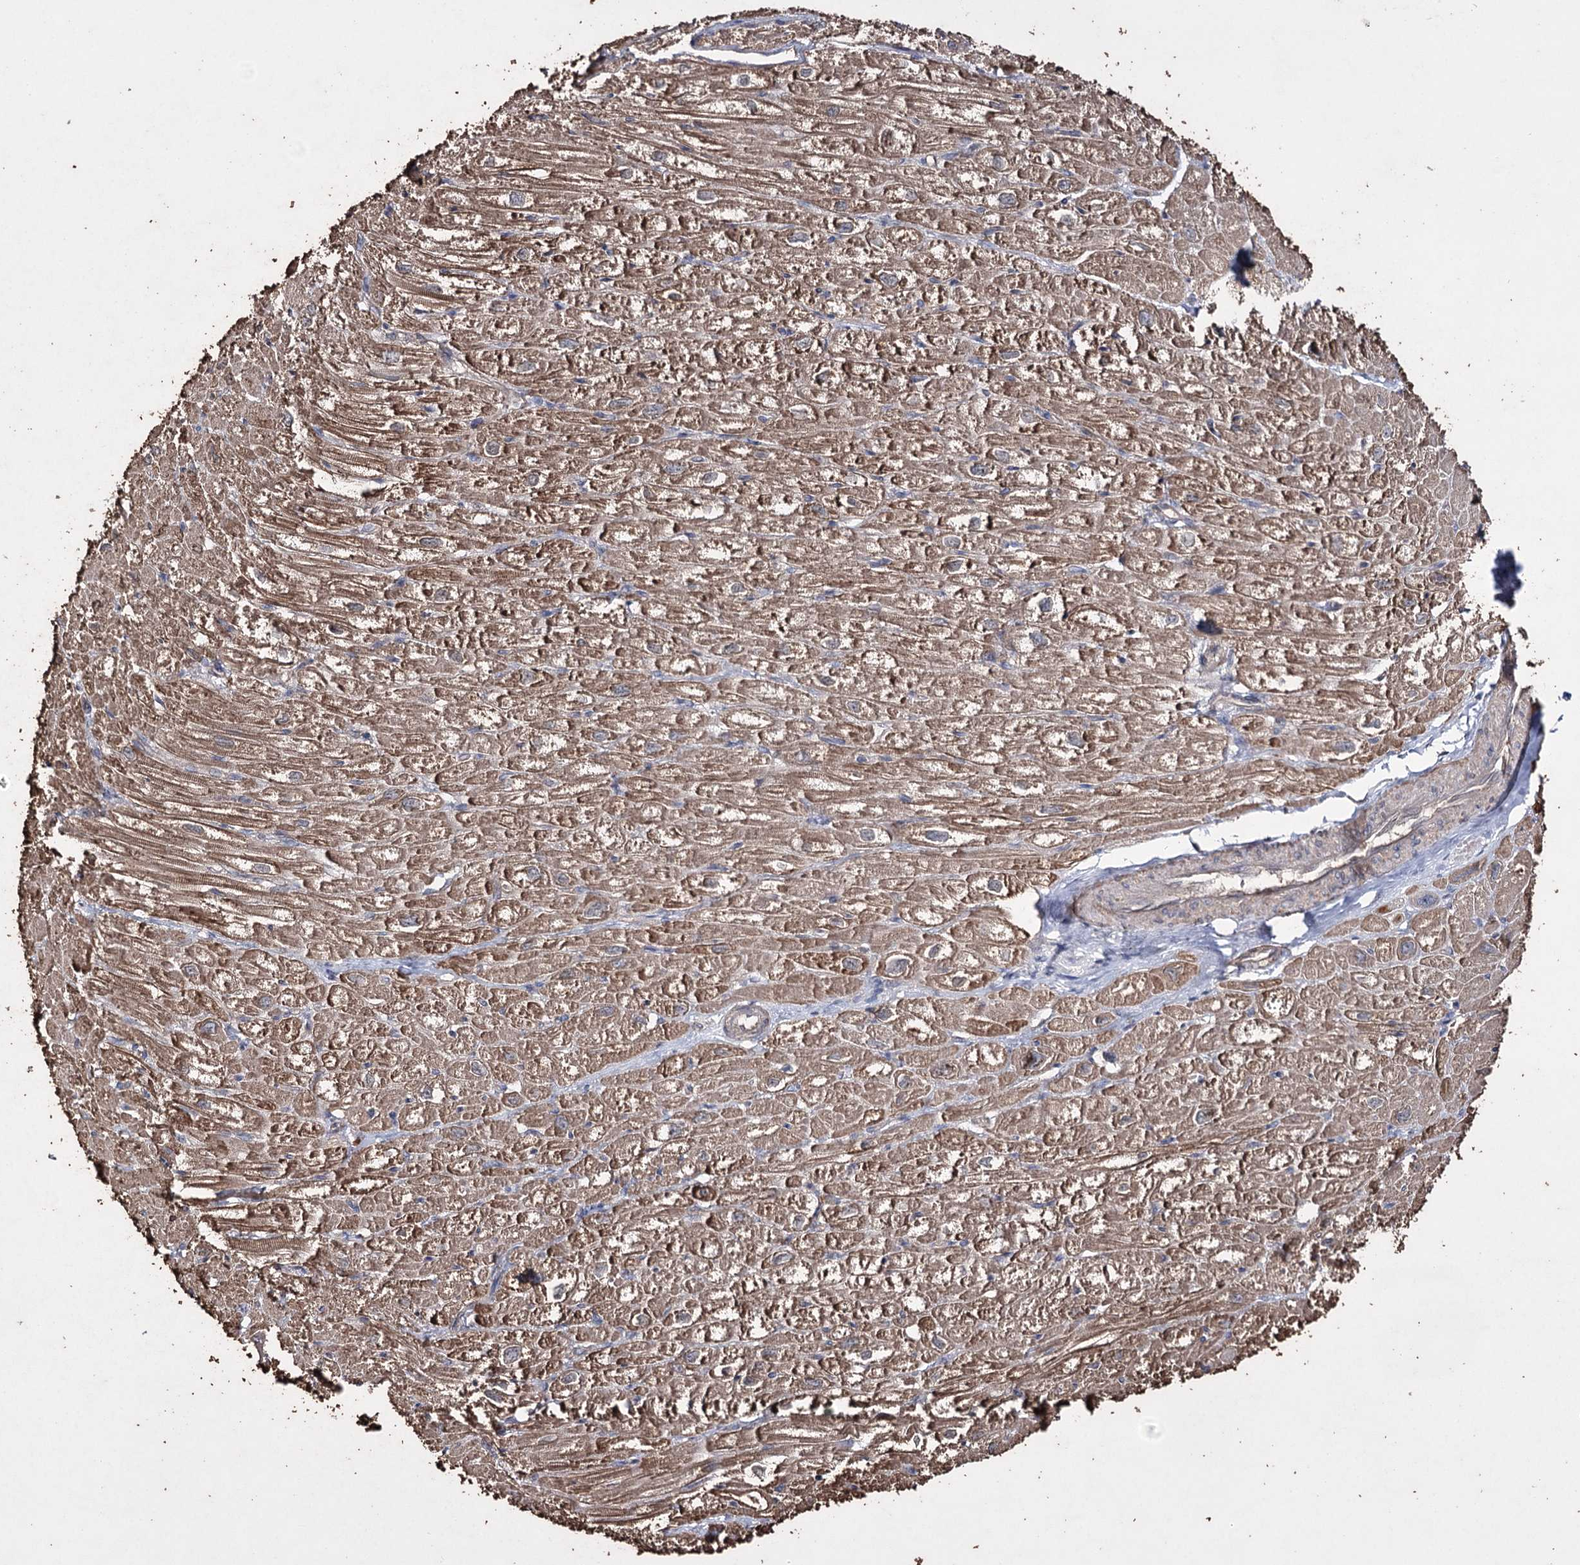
{"staining": {"intensity": "moderate", "quantity": ">75%", "location": "cytoplasmic/membranous"}, "tissue": "heart muscle", "cell_type": "Cardiomyocytes", "image_type": "normal", "snomed": [{"axis": "morphology", "description": "Normal tissue, NOS"}, {"axis": "topography", "description": "Heart"}], "caption": "Immunohistochemistry (IHC) (DAB) staining of normal human heart muscle exhibits moderate cytoplasmic/membranous protein expression in about >75% of cardiomyocytes. The protein of interest is shown in brown color, while the nuclei are stained blue.", "gene": "ZNF662", "patient": {"sex": "male", "age": 50}}